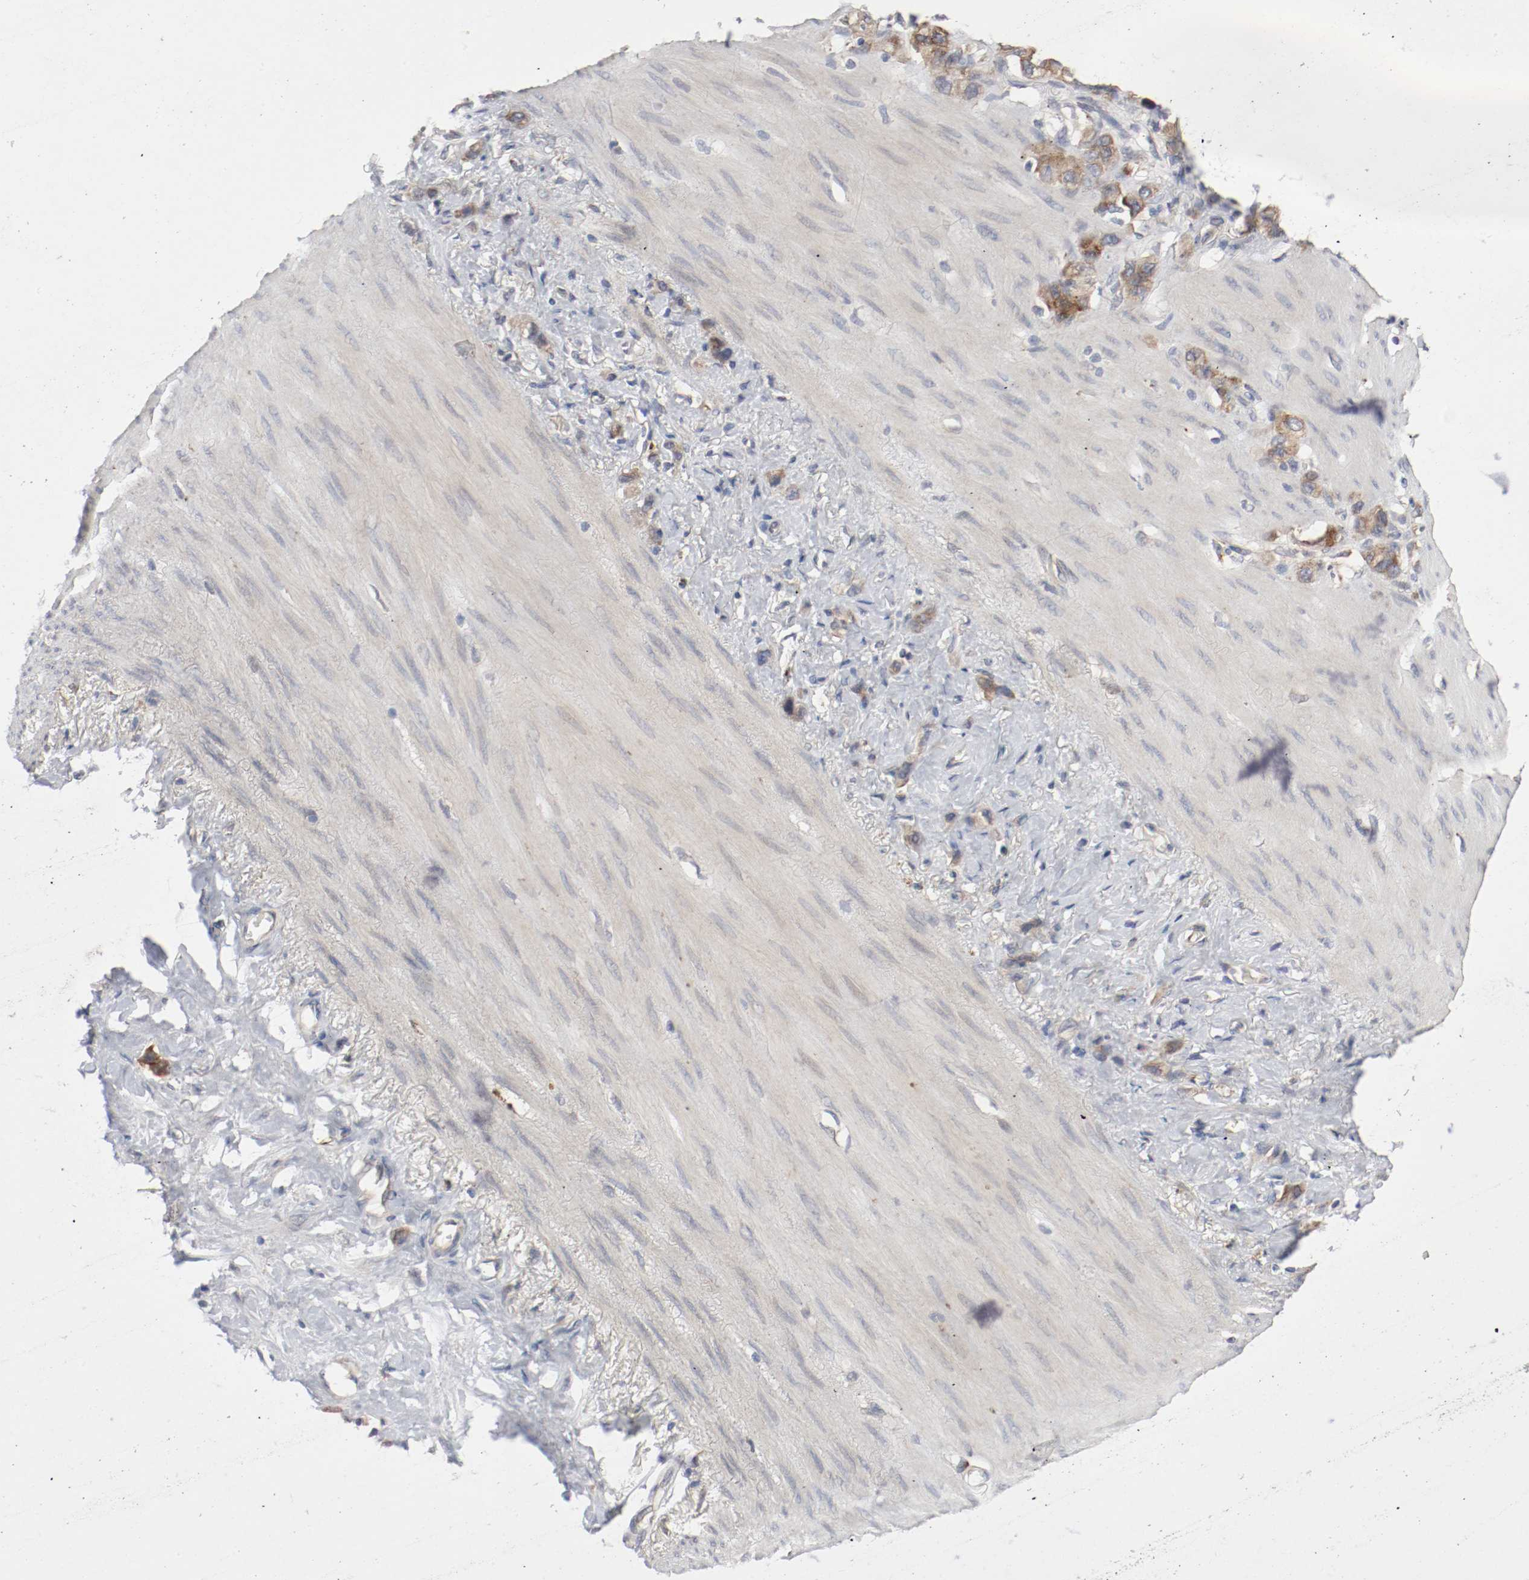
{"staining": {"intensity": "weak", "quantity": "<25%", "location": "cytoplasmic/membranous"}, "tissue": "stomach cancer", "cell_type": "Tumor cells", "image_type": "cancer", "snomed": [{"axis": "morphology", "description": "Normal tissue, NOS"}, {"axis": "morphology", "description": "Adenocarcinoma, NOS"}, {"axis": "morphology", "description": "Adenocarcinoma, High grade"}, {"axis": "topography", "description": "Stomach, upper"}, {"axis": "topography", "description": "Stomach"}], "caption": "IHC of stomach cancer shows no staining in tumor cells. Nuclei are stained in blue.", "gene": "REN", "patient": {"sex": "female", "age": 65}}